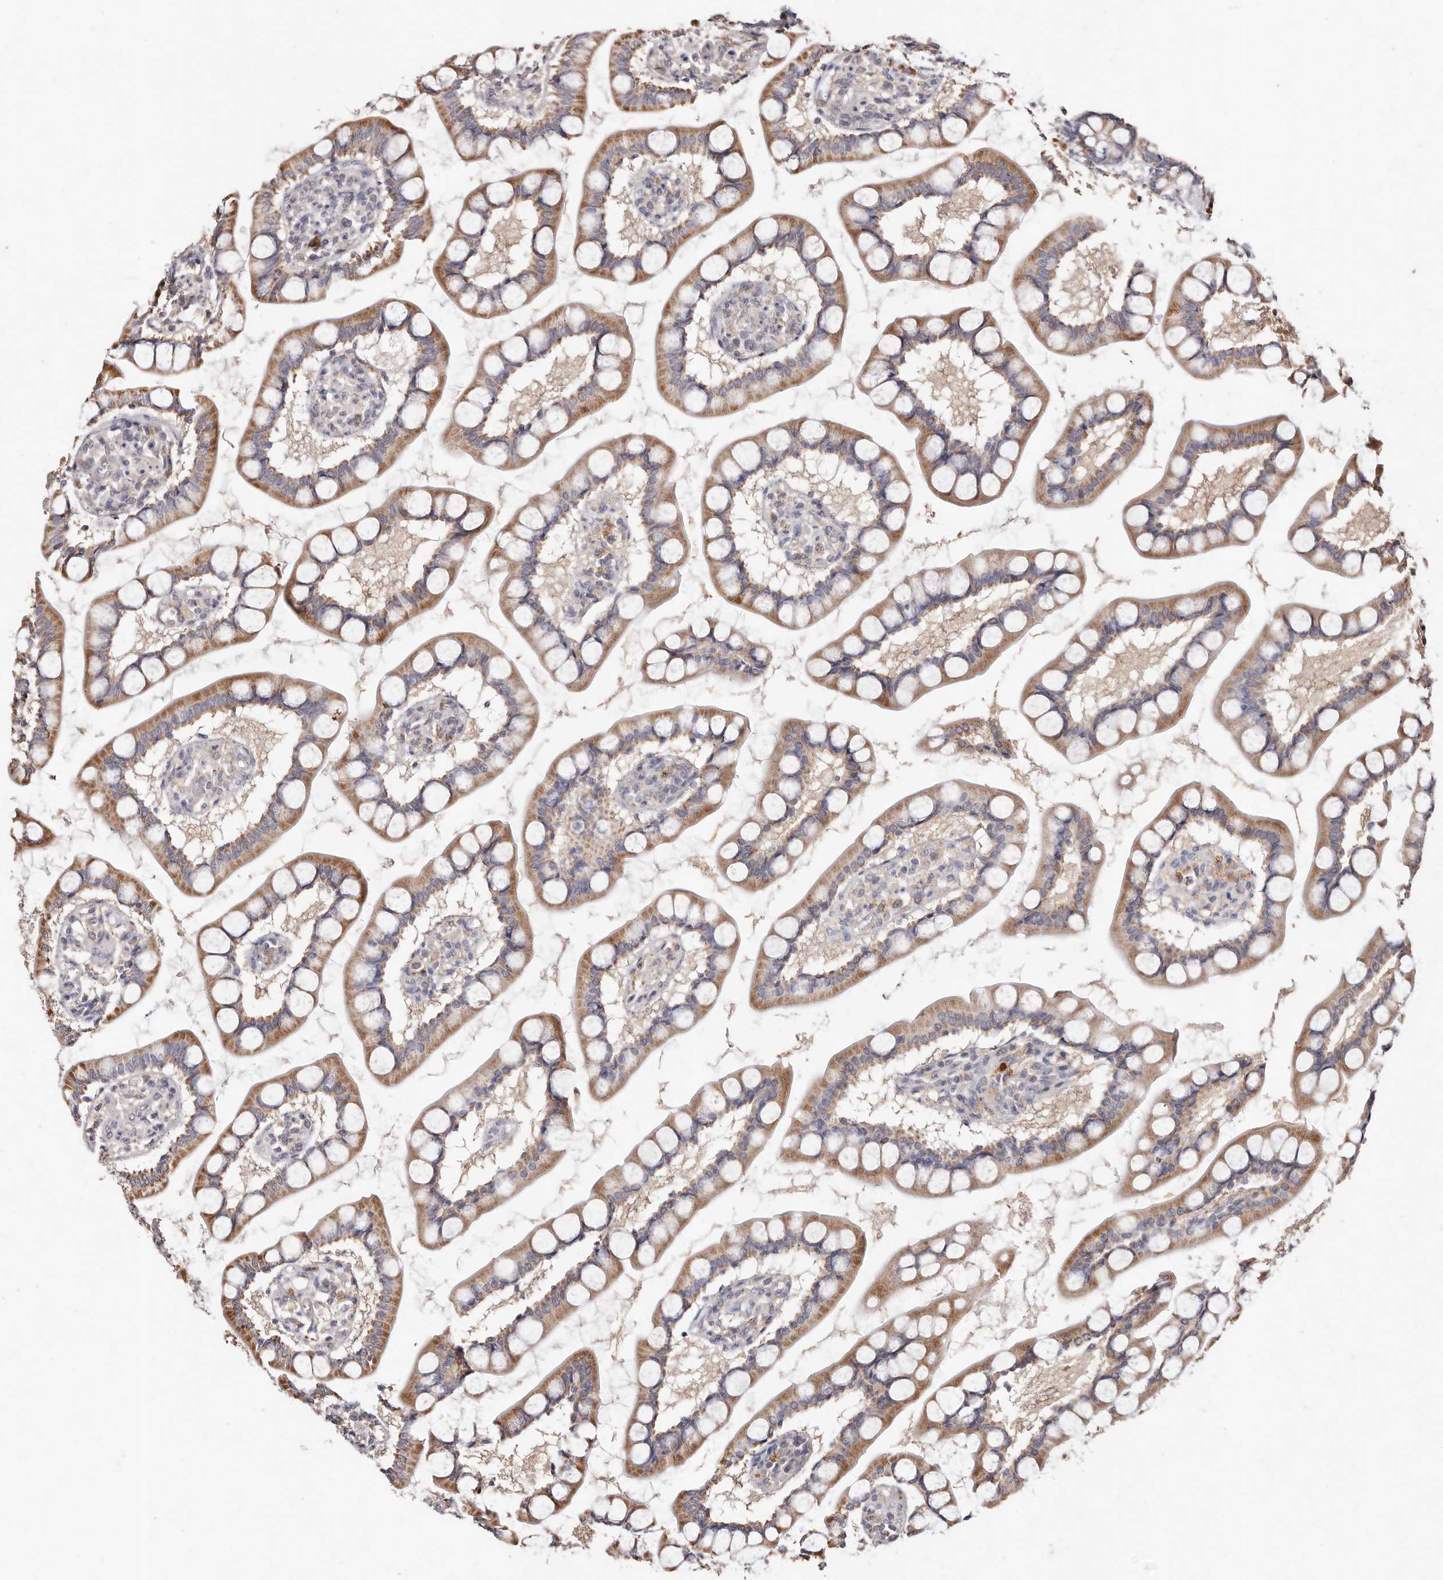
{"staining": {"intensity": "moderate", "quantity": ">75%", "location": "cytoplasmic/membranous"}, "tissue": "small intestine", "cell_type": "Glandular cells", "image_type": "normal", "snomed": [{"axis": "morphology", "description": "Normal tissue, NOS"}, {"axis": "topography", "description": "Small intestine"}], "caption": "IHC histopathology image of unremarkable small intestine stained for a protein (brown), which shows medium levels of moderate cytoplasmic/membranous staining in about >75% of glandular cells.", "gene": "THBS3", "patient": {"sex": "male", "age": 52}}